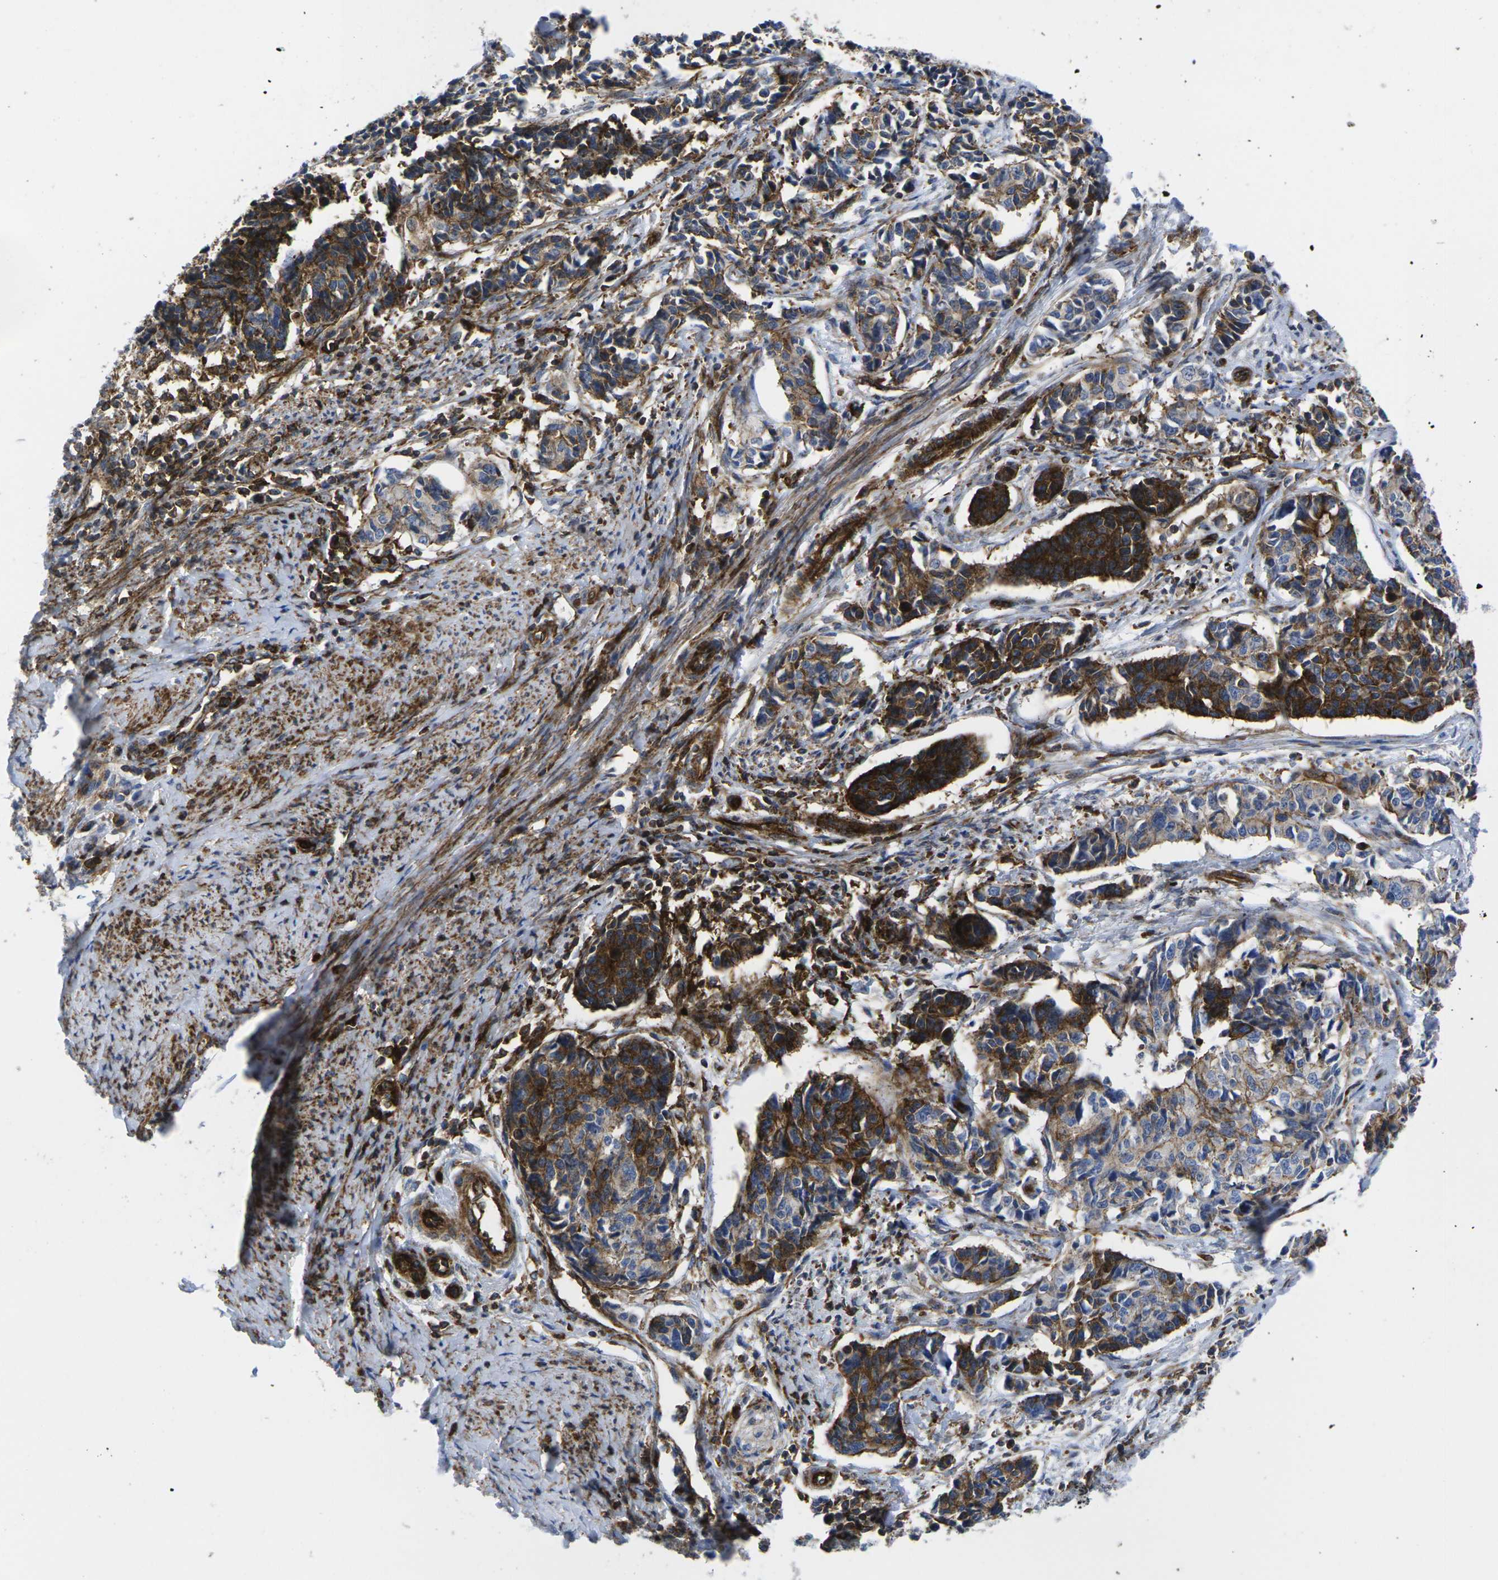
{"staining": {"intensity": "strong", "quantity": ">75%", "location": "cytoplasmic/membranous"}, "tissue": "cervical cancer", "cell_type": "Tumor cells", "image_type": "cancer", "snomed": [{"axis": "morphology", "description": "Normal tissue, NOS"}, {"axis": "morphology", "description": "Squamous cell carcinoma, NOS"}, {"axis": "topography", "description": "Cervix"}], "caption": "A high amount of strong cytoplasmic/membranous expression is present in about >75% of tumor cells in cervical cancer tissue.", "gene": "IQGAP1", "patient": {"sex": "female", "age": 35}}